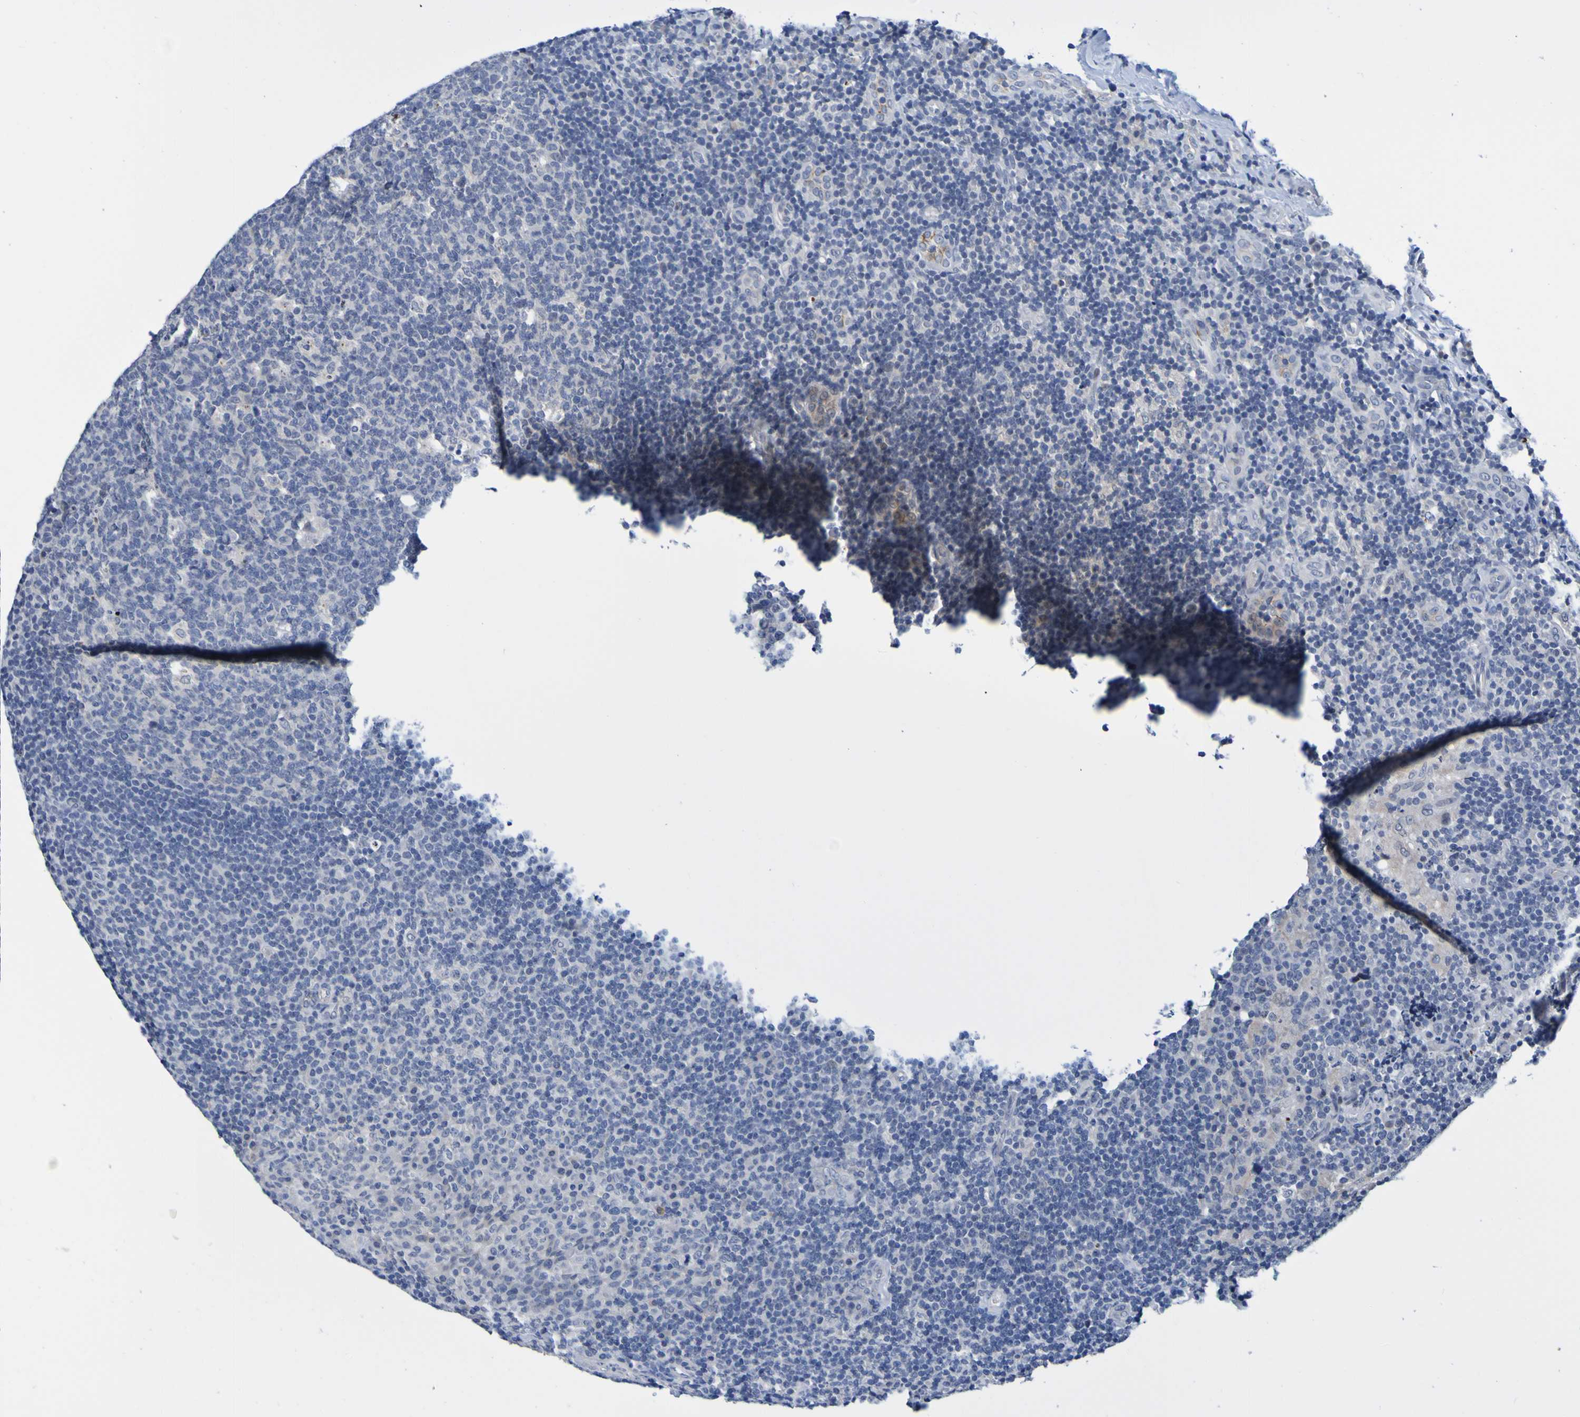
{"staining": {"intensity": "negative", "quantity": "none", "location": "none"}, "tissue": "tonsil", "cell_type": "Germinal center cells", "image_type": "normal", "snomed": [{"axis": "morphology", "description": "Normal tissue, NOS"}, {"axis": "topography", "description": "Tonsil"}], "caption": "An immunohistochemistry micrograph of unremarkable tonsil is shown. There is no staining in germinal center cells of tonsil.", "gene": "VMA21", "patient": {"sex": "male", "age": 17}}